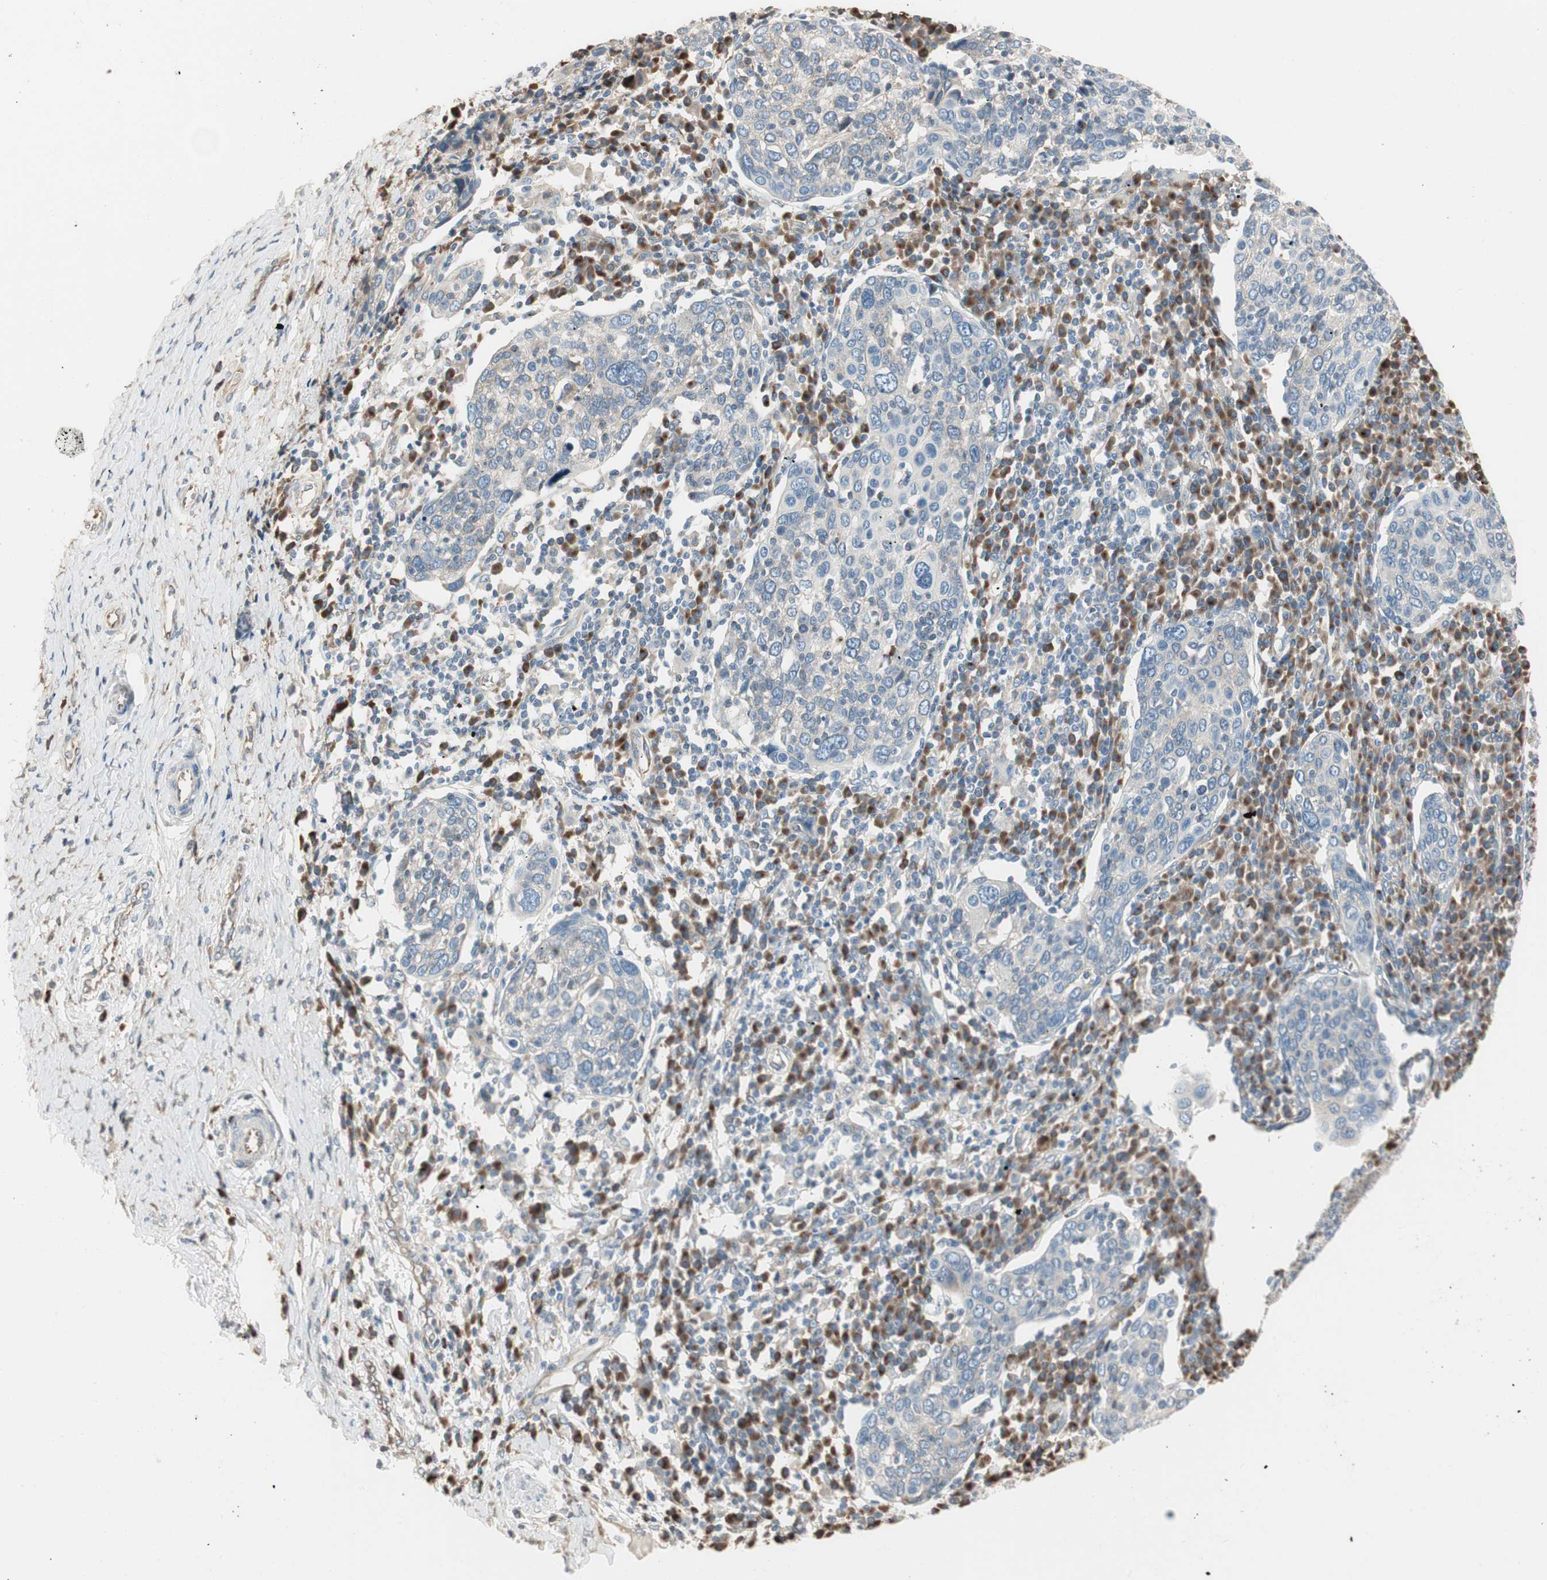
{"staining": {"intensity": "weak", "quantity": "25%-75%", "location": "cytoplasmic/membranous"}, "tissue": "cervical cancer", "cell_type": "Tumor cells", "image_type": "cancer", "snomed": [{"axis": "morphology", "description": "Squamous cell carcinoma, NOS"}, {"axis": "topography", "description": "Cervix"}], "caption": "Human cervical cancer (squamous cell carcinoma) stained with a brown dye demonstrates weak cytoplasmic/membranous positive expression in about 25%-75% of tumor cells.", "gene": "NUCB2", "patient": {"sex": "female", "age": 40}}